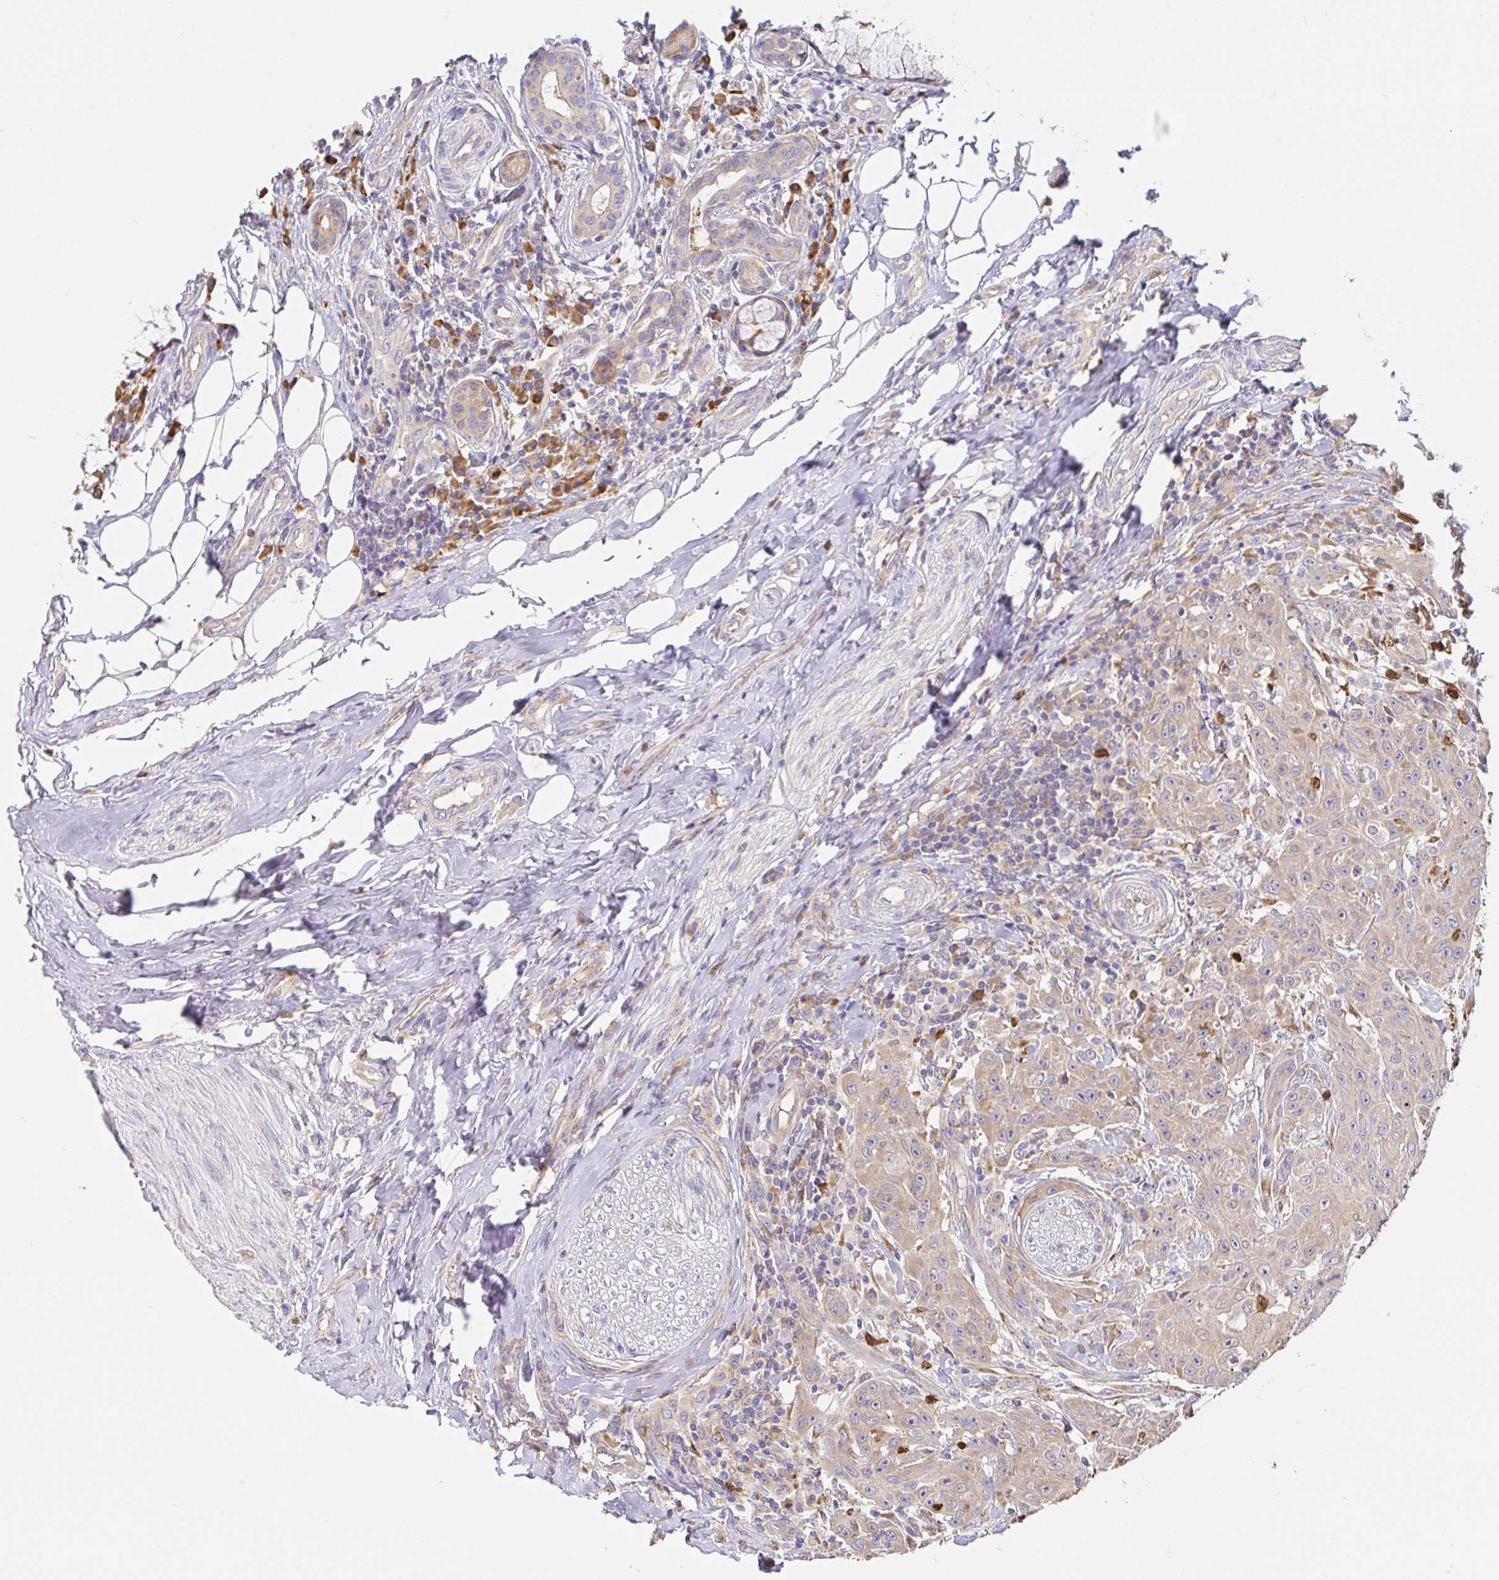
{"staining": {"intensity": "moderate", "quantity": ">75%", "location": "cytoplasmic/membranous"}, "tissue": "head and neck cancer", "cell_type": "Tumor cells", "image_type": "cancer", "snomed": [{"axis": "morphology", "description": "Normal tissue, NOS"}, {"axis": "morphology", "description": "Squamous cell carcinoma, NOS"}, {"axis": "topography", "description": "Oral tissue"}, {"axis": "topography", "description": "Head-Neck"}], "caption": "DAB immunohistochemical staining of human head and neck cancer reveals moderate cytoplasmic/membranous protein expression in about >75% of tumor cells.", "gene": "PDPK1", "patient": {"sex": "female", "age": 55}}